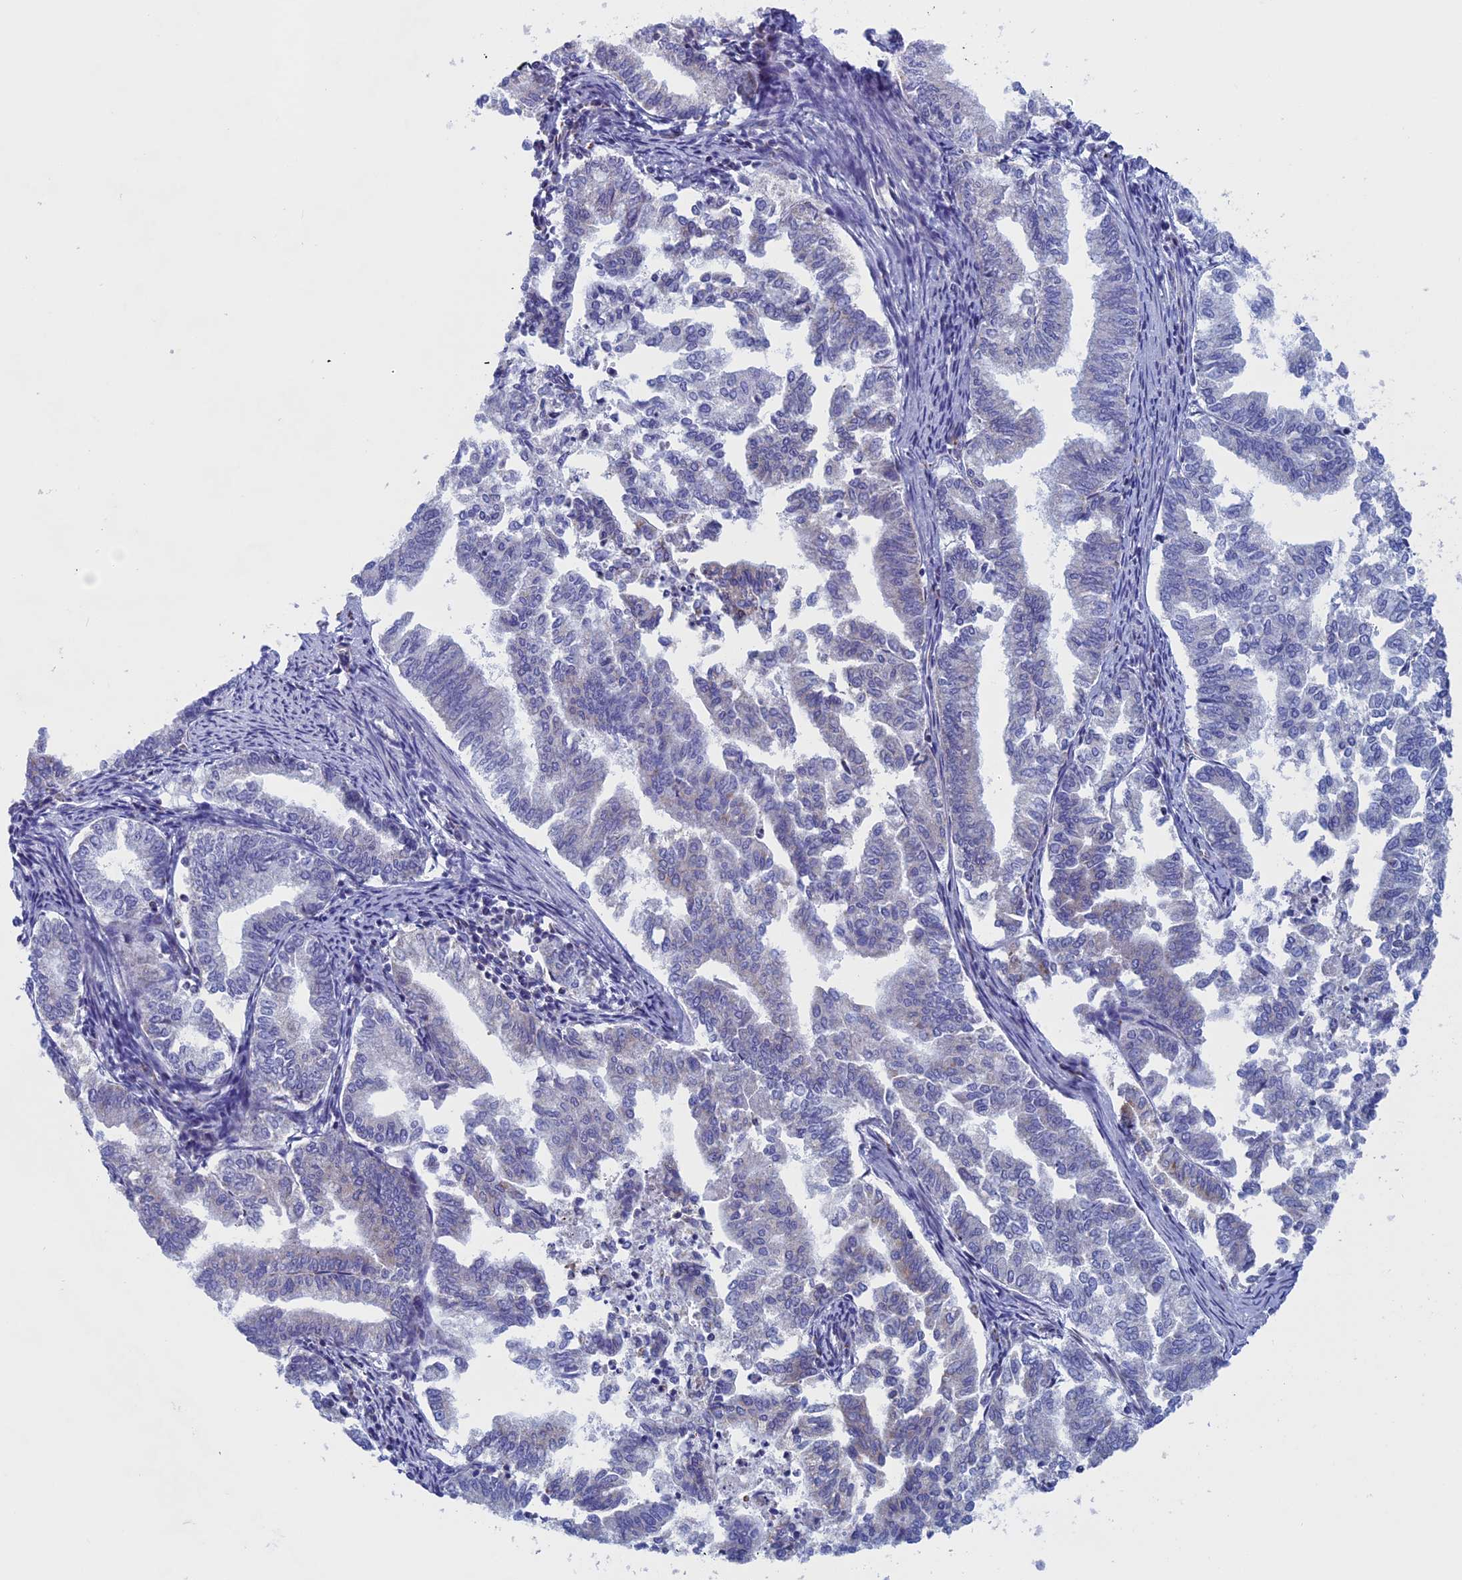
{"staining": {"intensity": "negative", "quantity": "none", "location": "none"}, "tissue": "endometrial cancer", "cell_type": "Tumor cells", "image_type": "cancer", "snomed": [{"axis": "morphology", "description": "Adenocarcinoma, NOS"}, {"axis": "topography", "description": "Endometrium"}], "caption": "Immunohistochemistry of human adenocarcinoma (endometrial) displays no positivity in tumor cells.", "gene": "NDUFB9", "patient": {"sex": "female", "age": 79}}